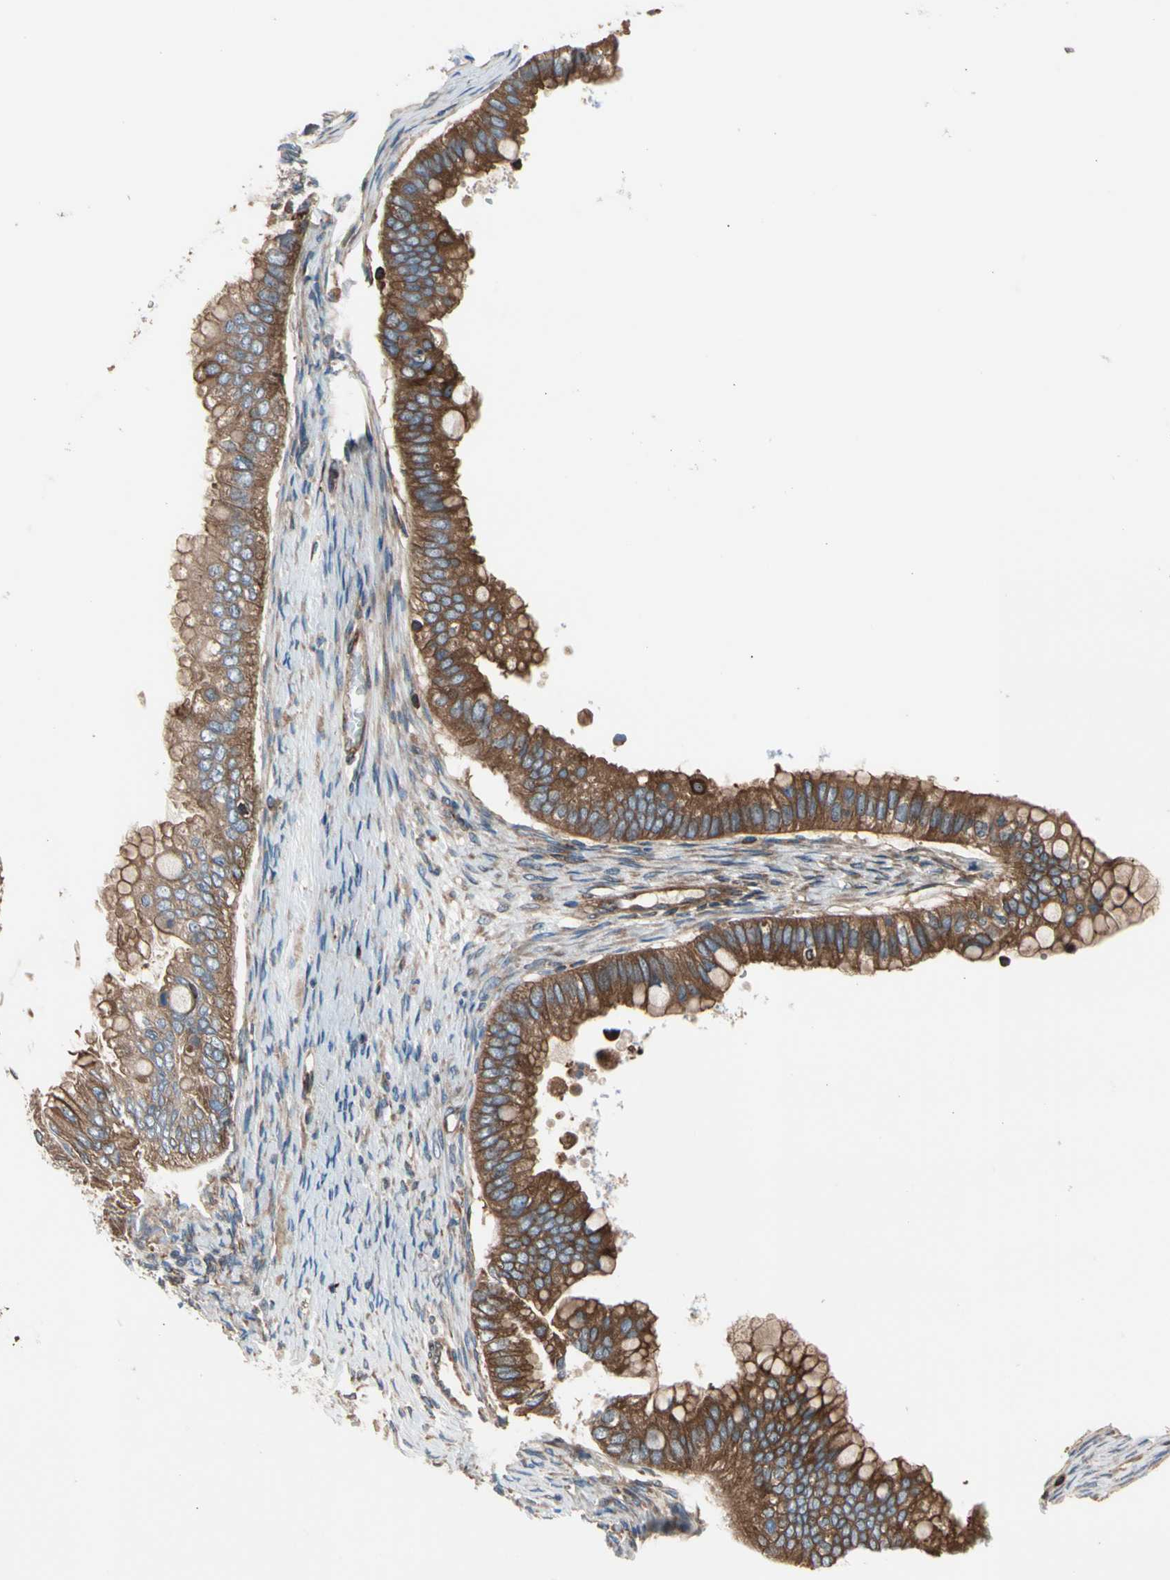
{"staining": {"intensity": "strong", "quantity": ">75%", "location": "cytoplasmic/membranous"}, "tissue": "ovarian cancer", "cell_type": "Tumor cells", "image_type": "cancer", "snomed": [{"axis": "morphology", "description": "Cystadenocarcinoma, mucinous, NOS"}, {"axis": "topography", "description": "Ovary"}], "caption": "Immunohistochemical staining of human ovarian cancer shows strong cytoplasmic/membranous protein expression in approximately >75% of tumor cells.", "gene": "ROCK1", "patient": {"sex": "female", "age": 80}}